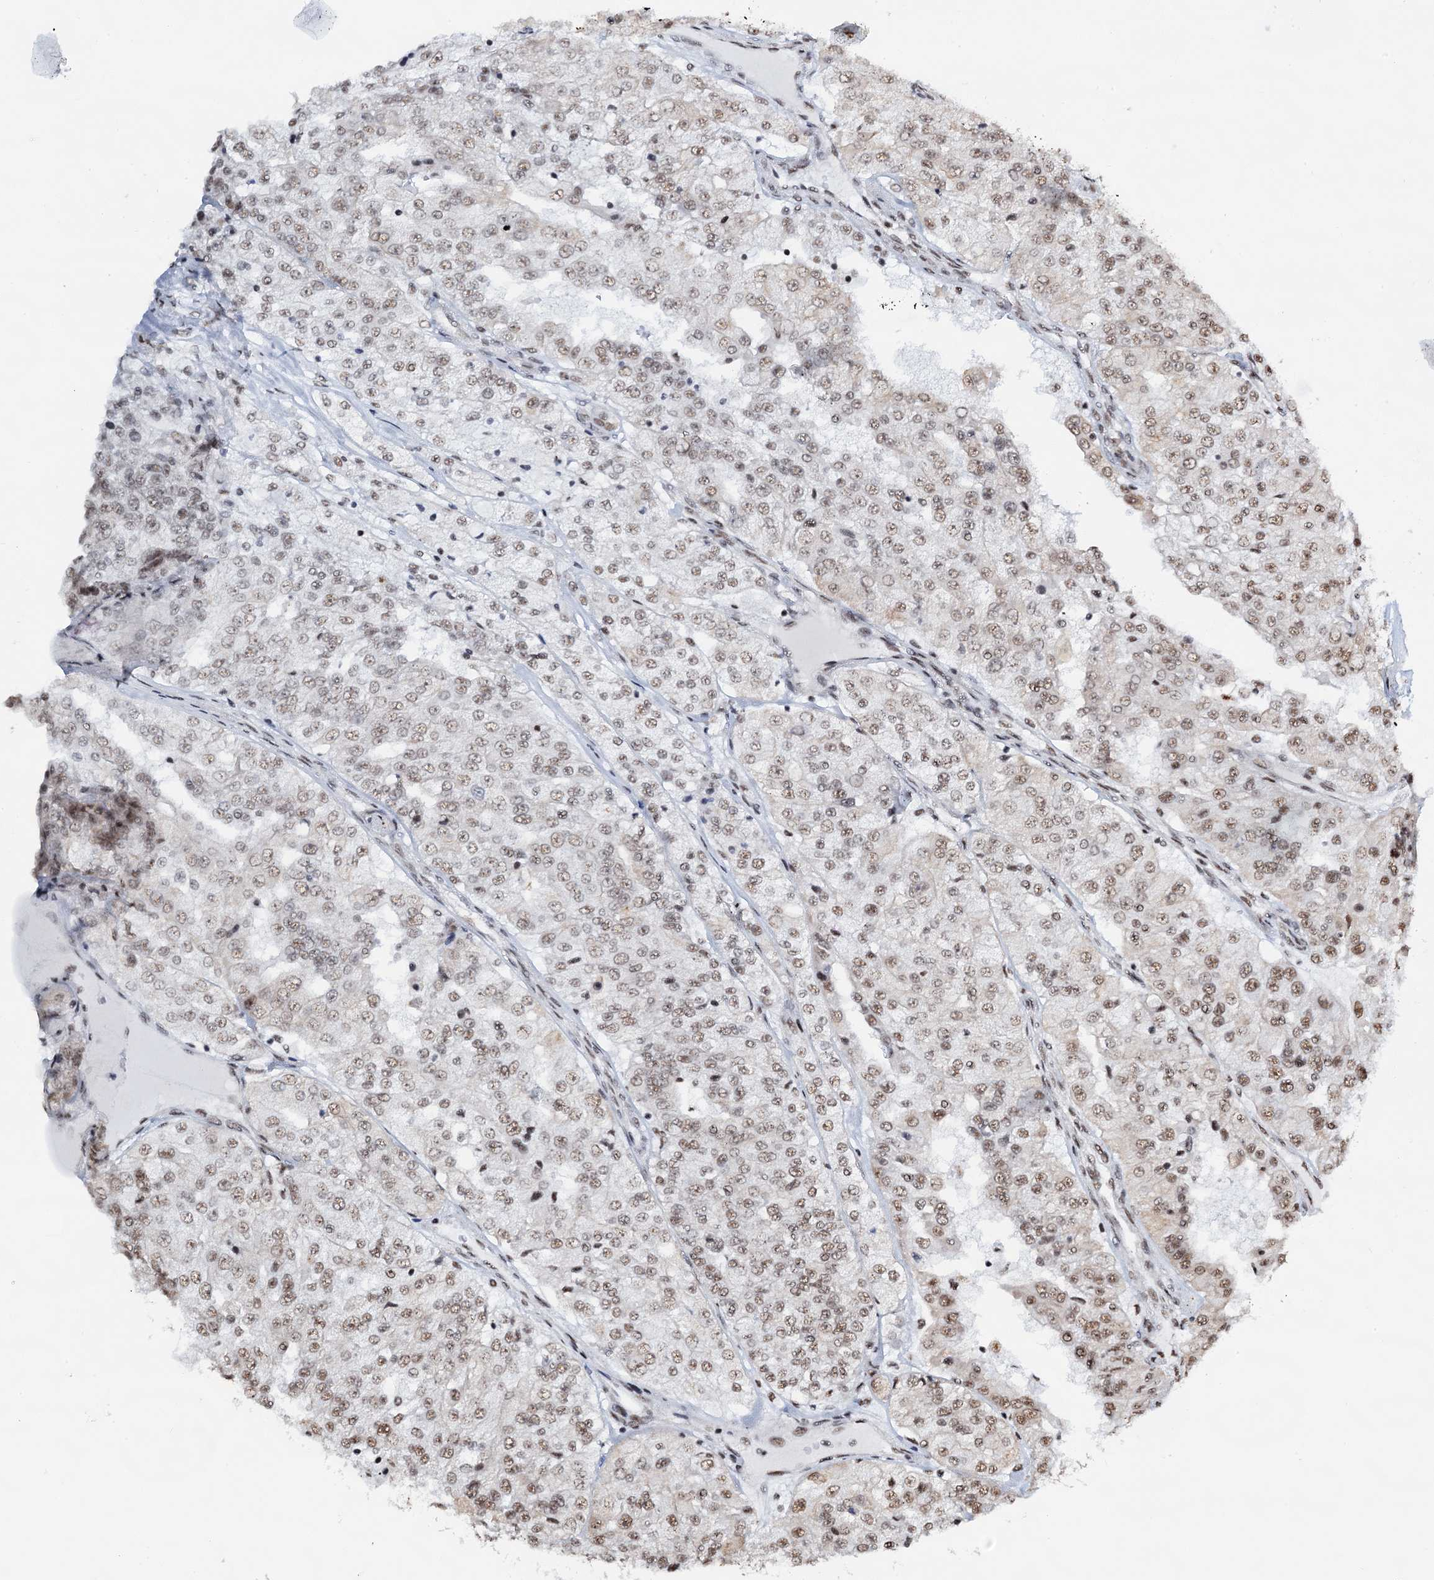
{"staining": {"intensity": "moderate", "quantity": ">75%", "location": "nuclear"}, "tissue": "renal cancer", "cell_type": "Tumor cells", "image_type": "cancer", "snomed": [{"axis": "morphology", "description": "Adenocarcinoma, NOS"}, {"axis": "topography", "description": "Kidney"}], "caption": "The photomicrograph shows a brown stain indicating the presence of a protein in the nuclear of tumor cells in renal adenocarcinoma. (Brightfield microscopy of DAB IHC at high magnification).", "gene": "ZNF609", "patient": {"sex": "female", "age": 63}}